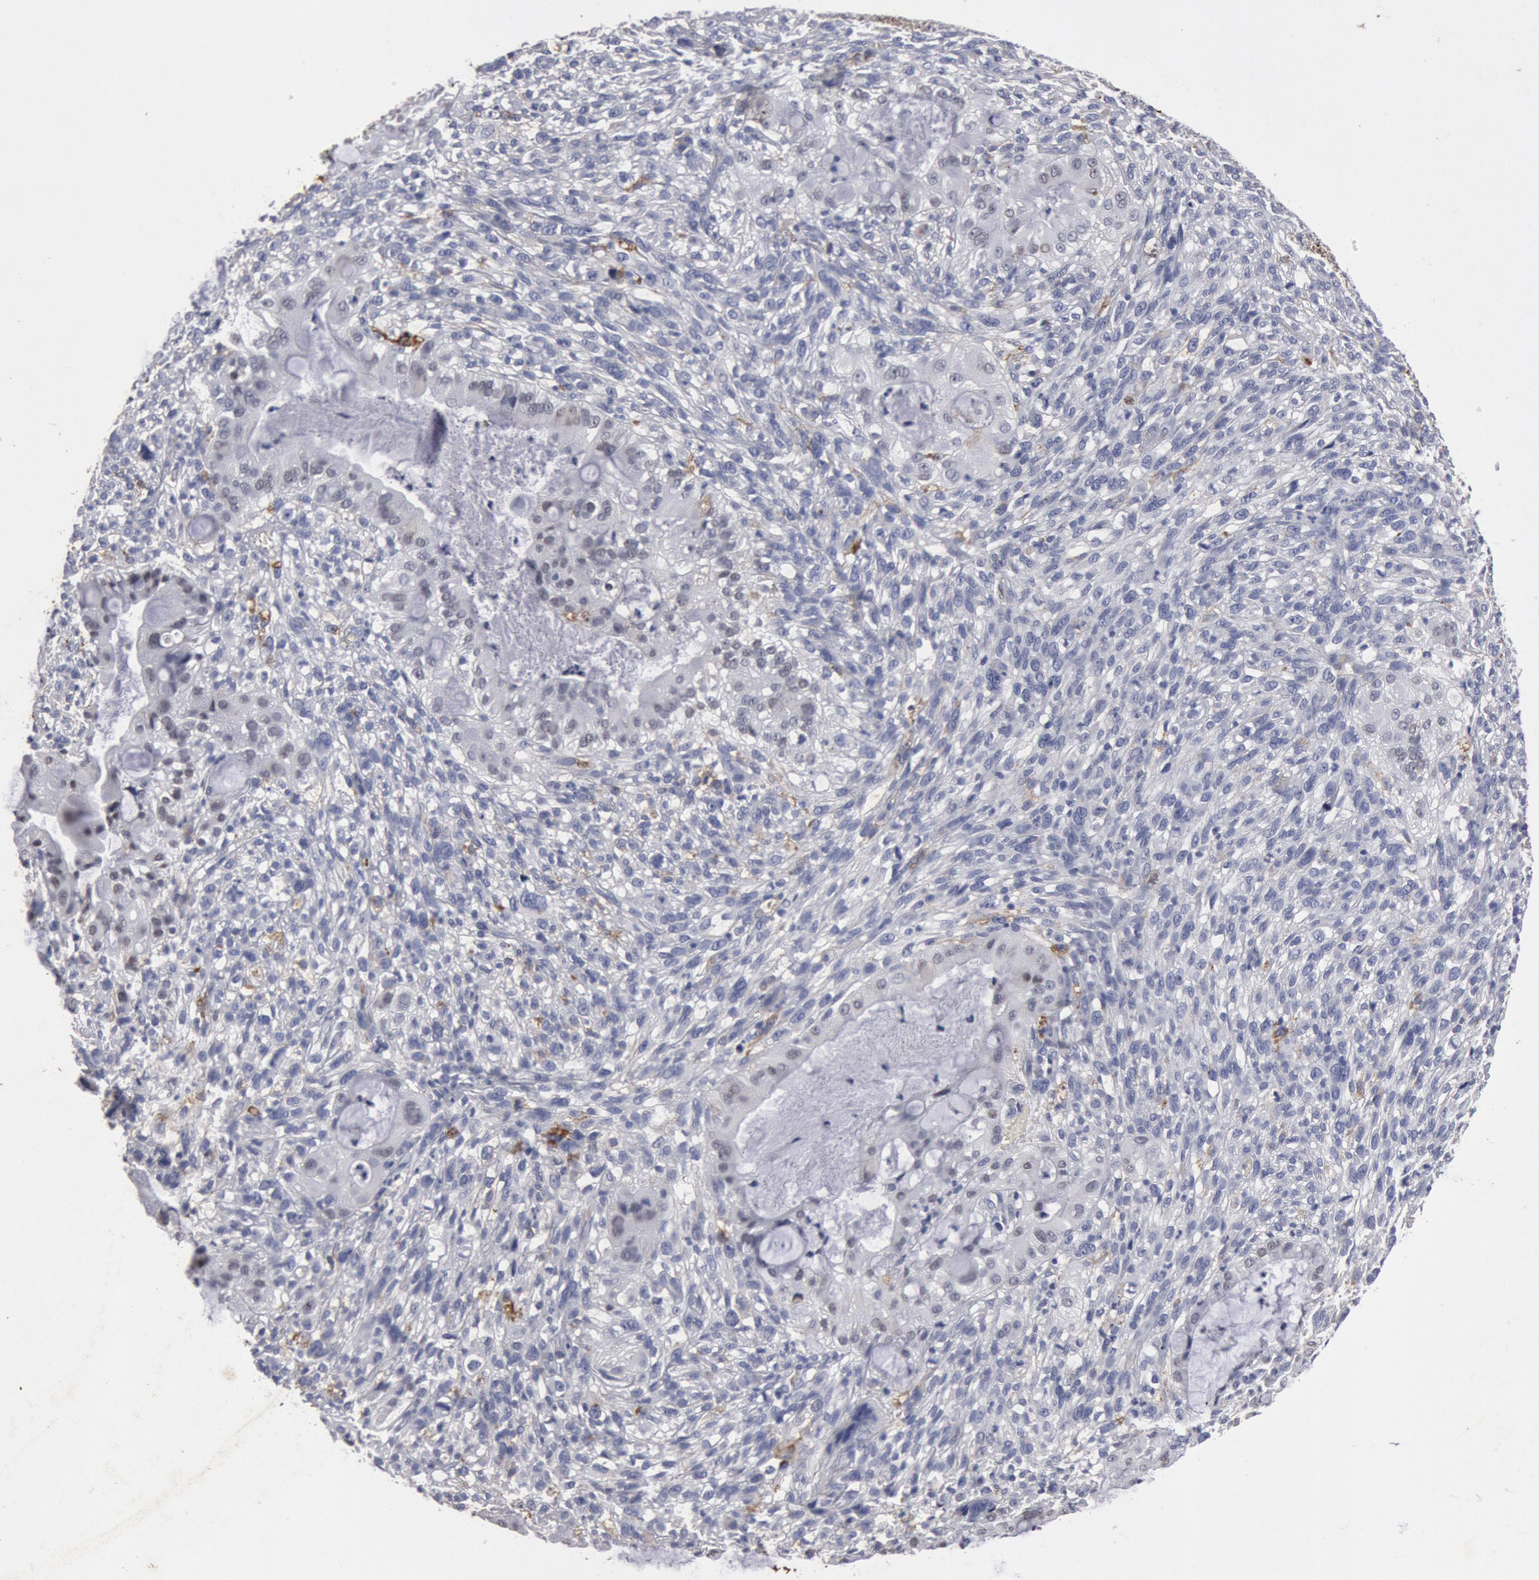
{"staining": {"intensity": "negative", "quantity": "none", "location": "none"}, "tissue": "cervical cancer", "cell_type": "Tumor cells", "image_type": "cancer", "snomed": [{"axis": "morphology", "description": "Adenocarcinoma, NOS"}, {"axis": "topography", "description": "Cervix"}], "caption": "This is a photomicrograph of IHC staining of cervical cancer, which shows no positivity in tumor cells. The staining is performed using DAB brown chromogen with nuclei counter-stained in using hematoxylin.", "gene": "FOXA2", "patient": {"sex": "female", "age": 41}}